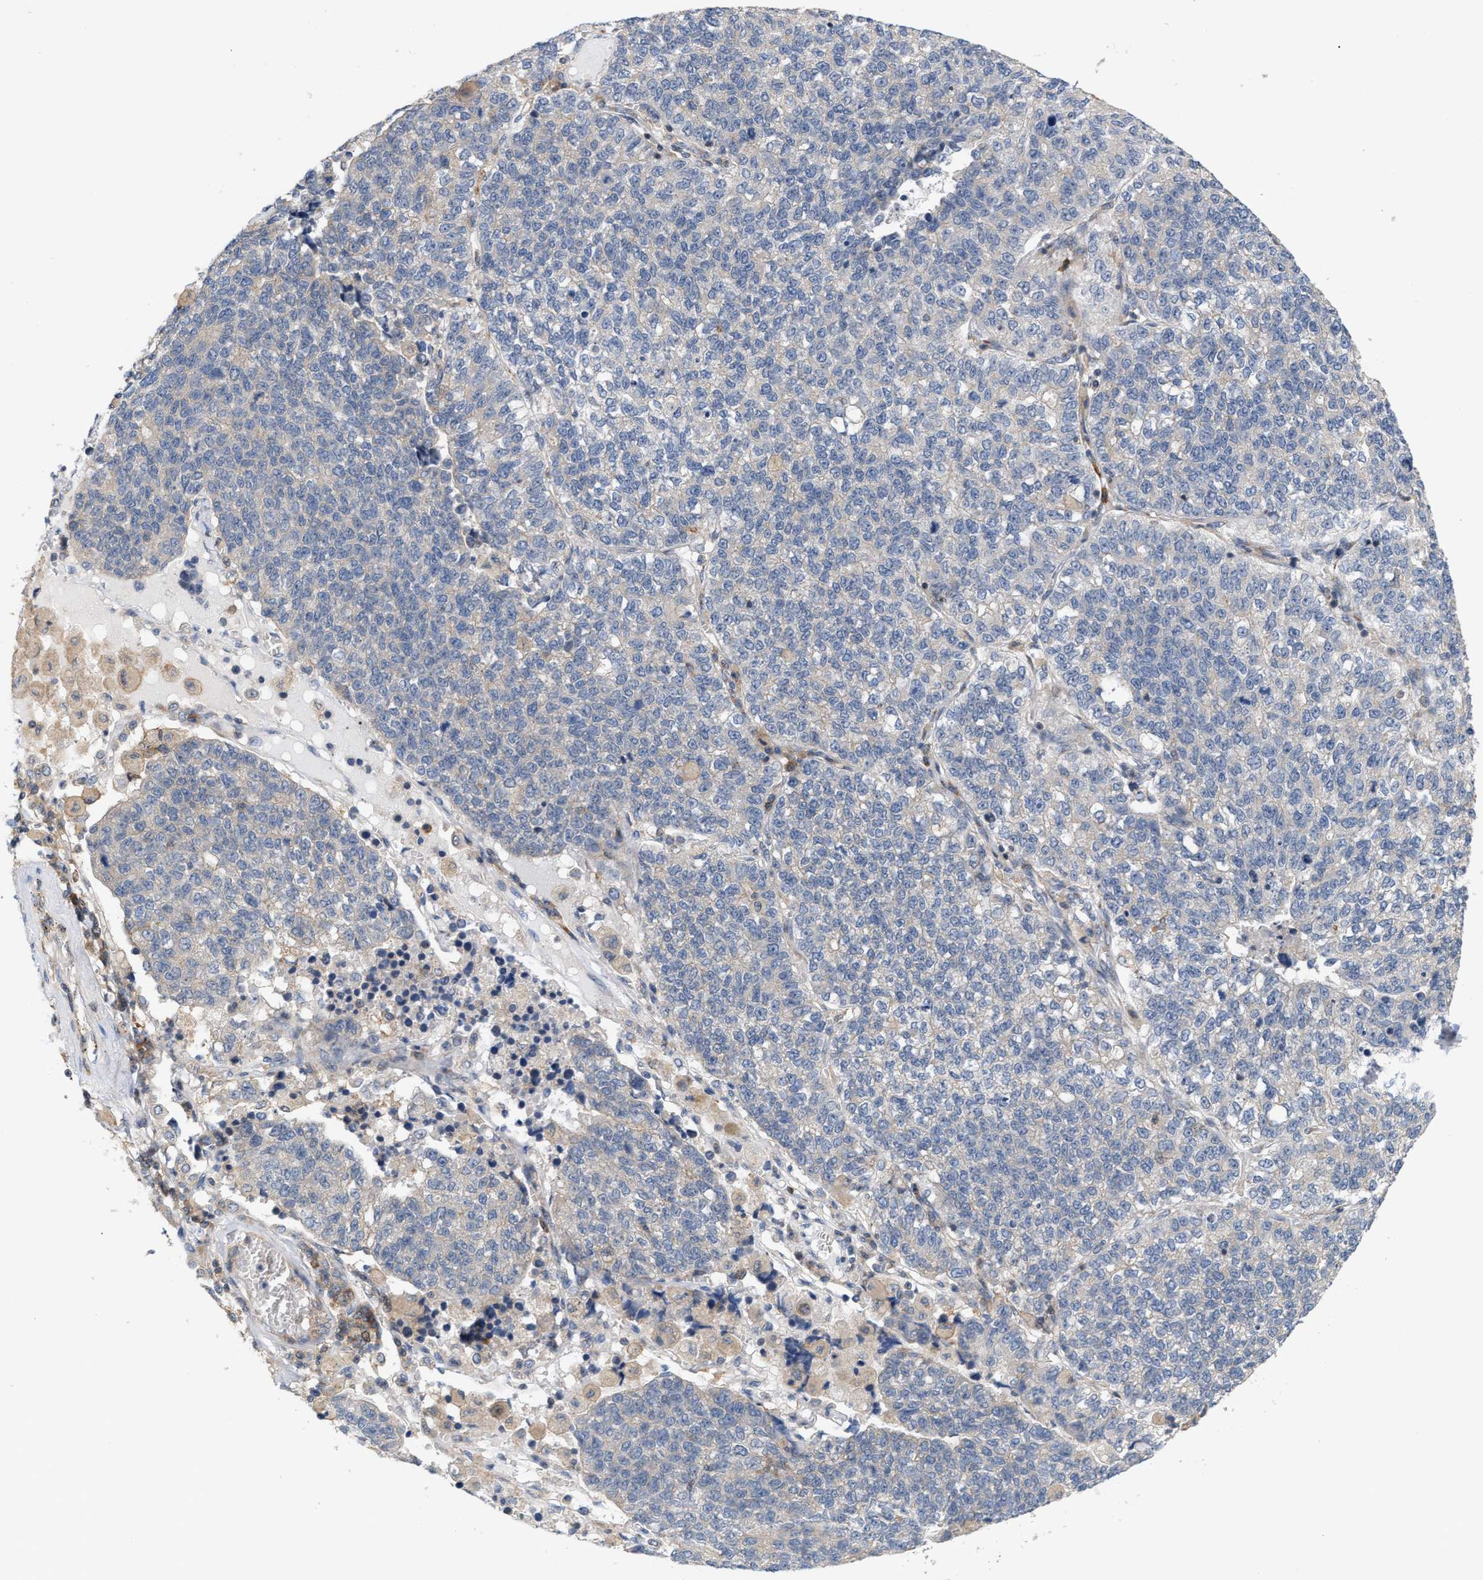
{"staining": {"intensity": "negative", "quantity": "none", "location": "none"}, "tissue": "lung cancer", "cell_type": "Tumor cells", "image_type": "cancer", "snomed": [{"axis": "morphology", "description": "Adenocarcinoma, NOS"}, {"axis": "topography", "description": "Lung"}], "caption": "The immunohistochemistry (IHC) photomicrograph has no significant staining in tumor cells of adenocarcinoma (lung) tissue. (Brightfield microscopy of DAB (3,3'-diaminobenzidine) IHC at high magnification).", "gene": "DBNL", "patient": {"sex": "male", "age": 49}}